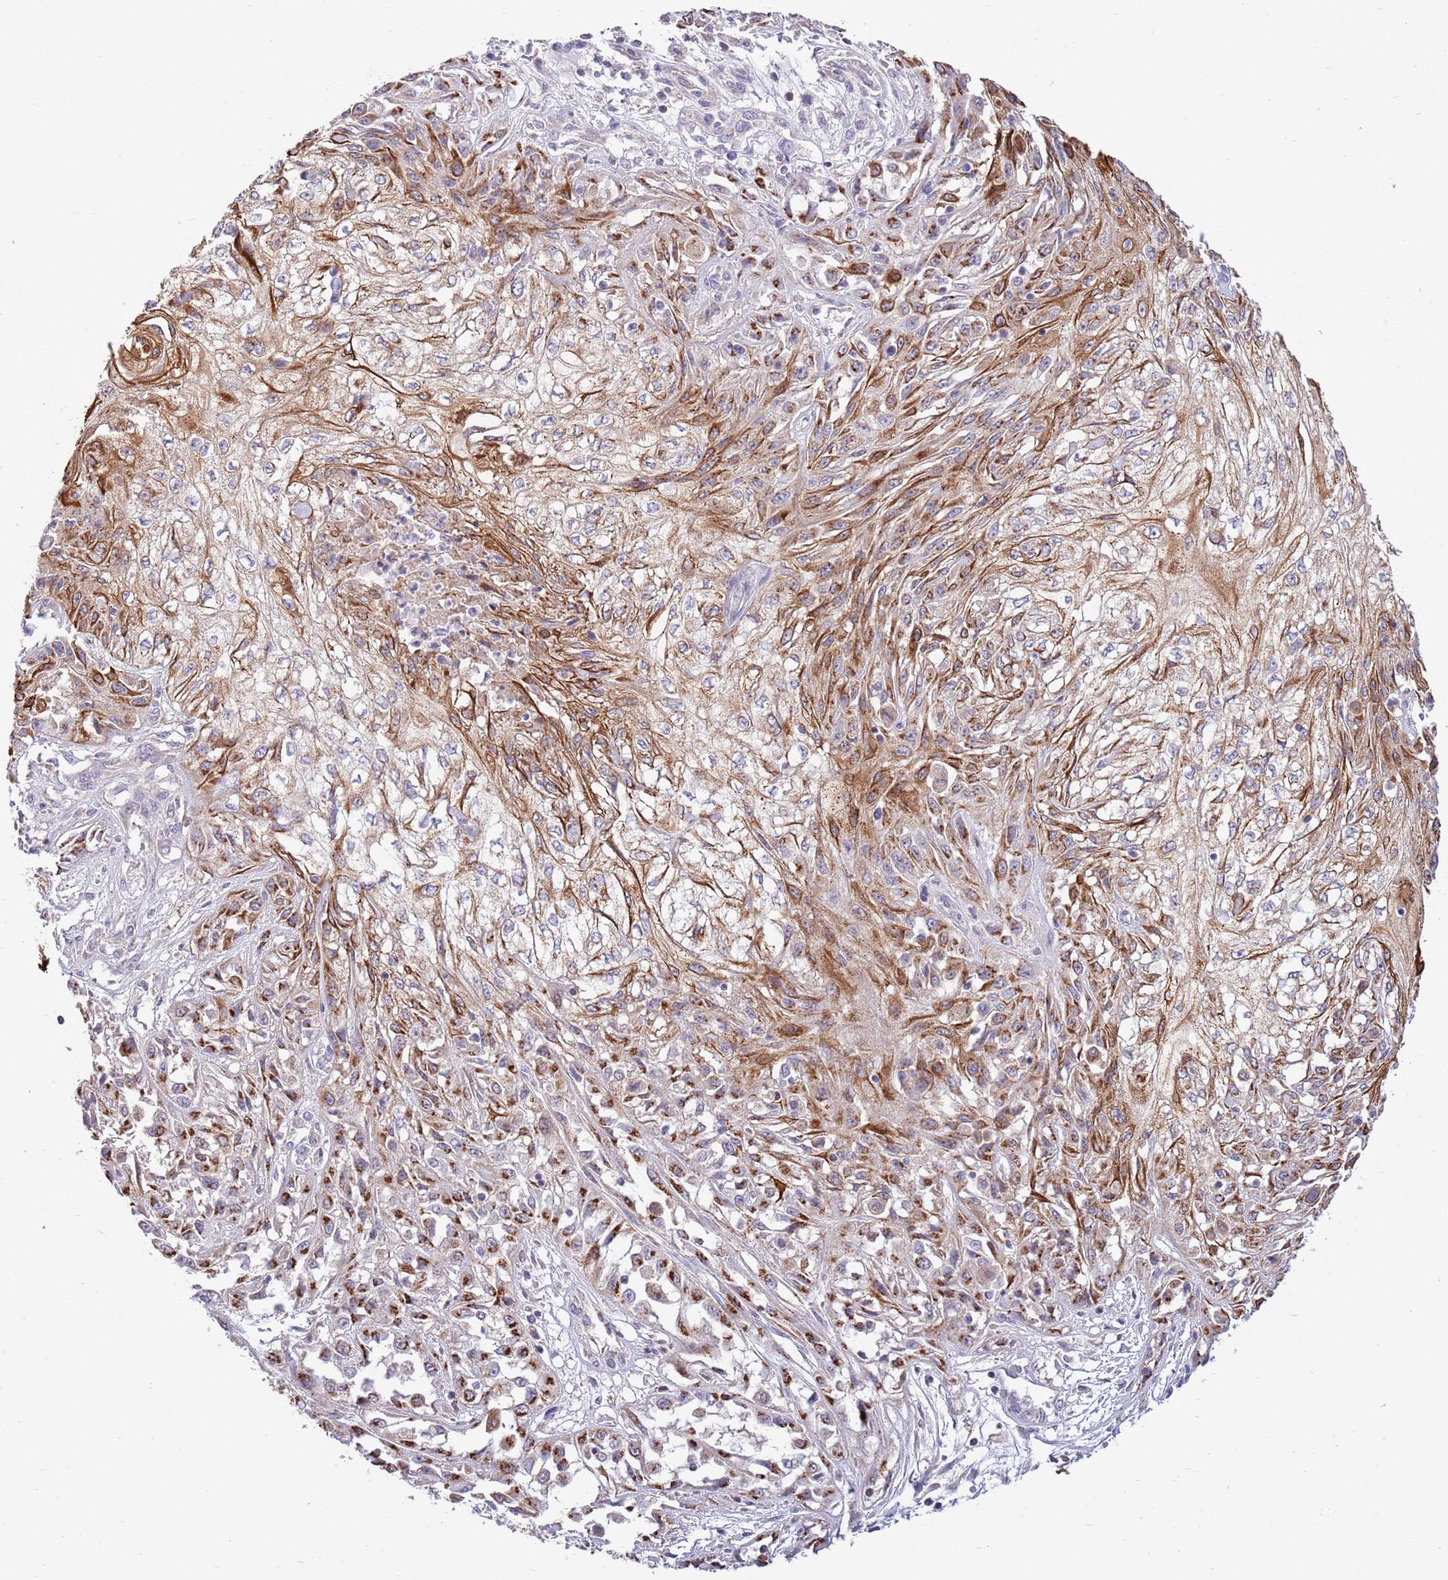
{"staining": {"intensity": "strong", "quantity": "25%-75%", "location": "cytoplasmic/membranous"}, "tissue": "skin cancer", "cell_type": "Tumor cells", "image_type": "cancer", "snomed": [{"axis": "morphology", "description": "Squamous cell carcinoma, NOS"}, {"axis": "morphology", "description": "Squamous cell carcinoma, metastatic, NOS"}, {"axis": "topography", "description": "Skin"}, {"axis": "topography", "description": "Lymph node"}], "caption": "DAB (3,3'-diaminobenzidine) immunohistochemical staining of human metastatic squamous cell carcinoma (skin) reveals strong cytoplasmic/membranous protein positivity in approximately 25%-75% of tumor cells.", "gene": "ARL2BP", "patient": {"sex": "male", "age": 75}}